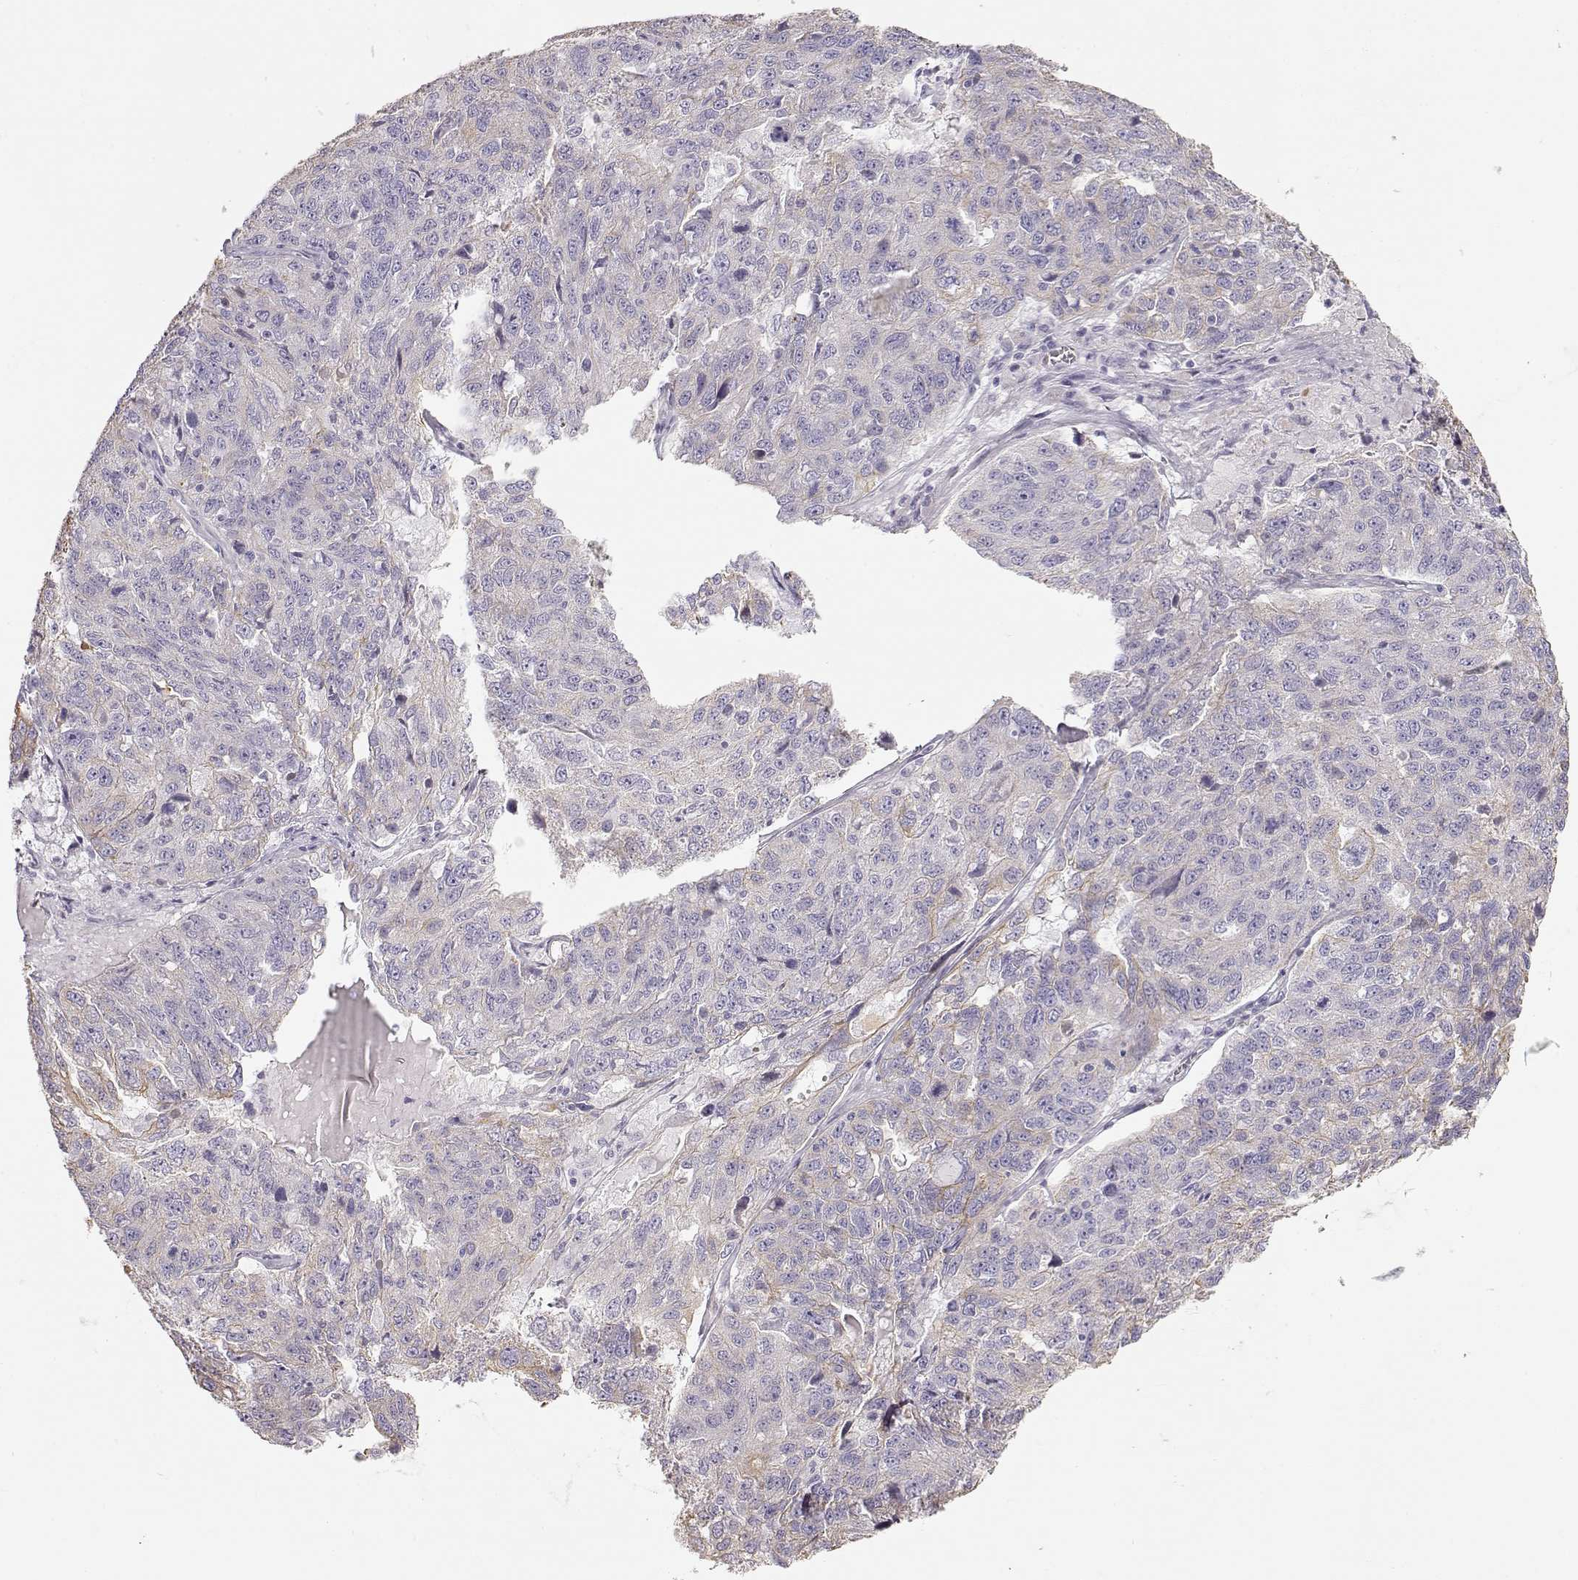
{"staining": {"intensity": "weak", "quantity": "<25%", "location": "cytoplasmic/membranous"}, "tissue": "ovarian cancer", "cell_type": "Tumor cells", "image_type": "cancer", "snomed": [{"axis": "morphology", "description": "Cystadenocarcinoma, serous, NOS"}, {"axis": "topography", "description": "Ovary"}], "caption": "Tumor cells are negative for brown protein staining in ovarian serous cystadenocarcinoma.", "gene": "S100B", "patient": {"sex": "female", "age": 71}}